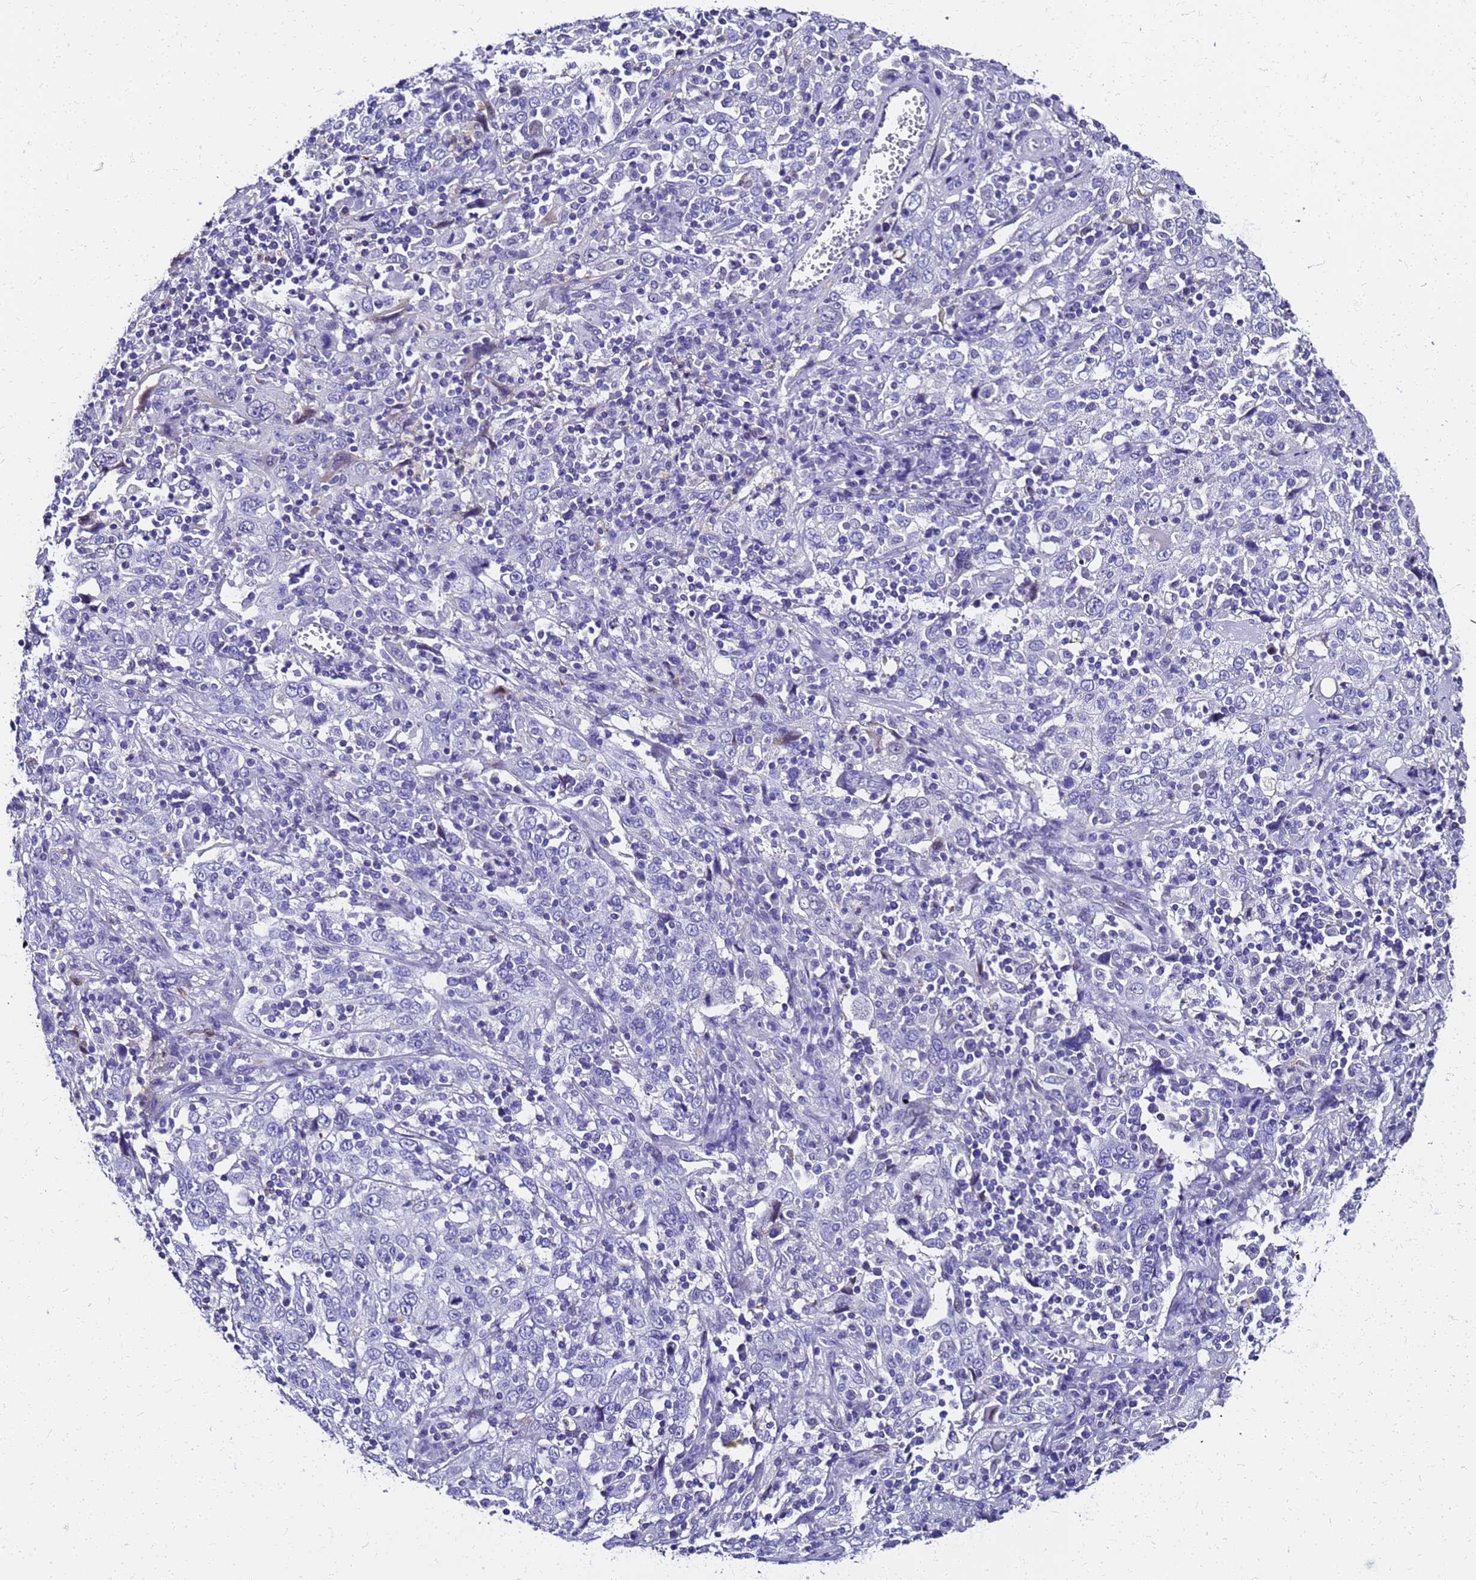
{"staining": {"intensity": "negative", "quantity": "none", "location": "none"}, "tissue": "cervical cancer", "cell_type": "Tumor cells", "image_type": "cancer", "snomed": [{"axis": "morphology", "description": "Squamous cell carcinoma, NOS"}, {"axis": "topography", "description": "Cervix"}], "caption": "The photomicrograph exhibits no staining of tumor cells in cervical cancer.", "gene": "SMIM21", "patient": {"sex": "female", "age": 46}}